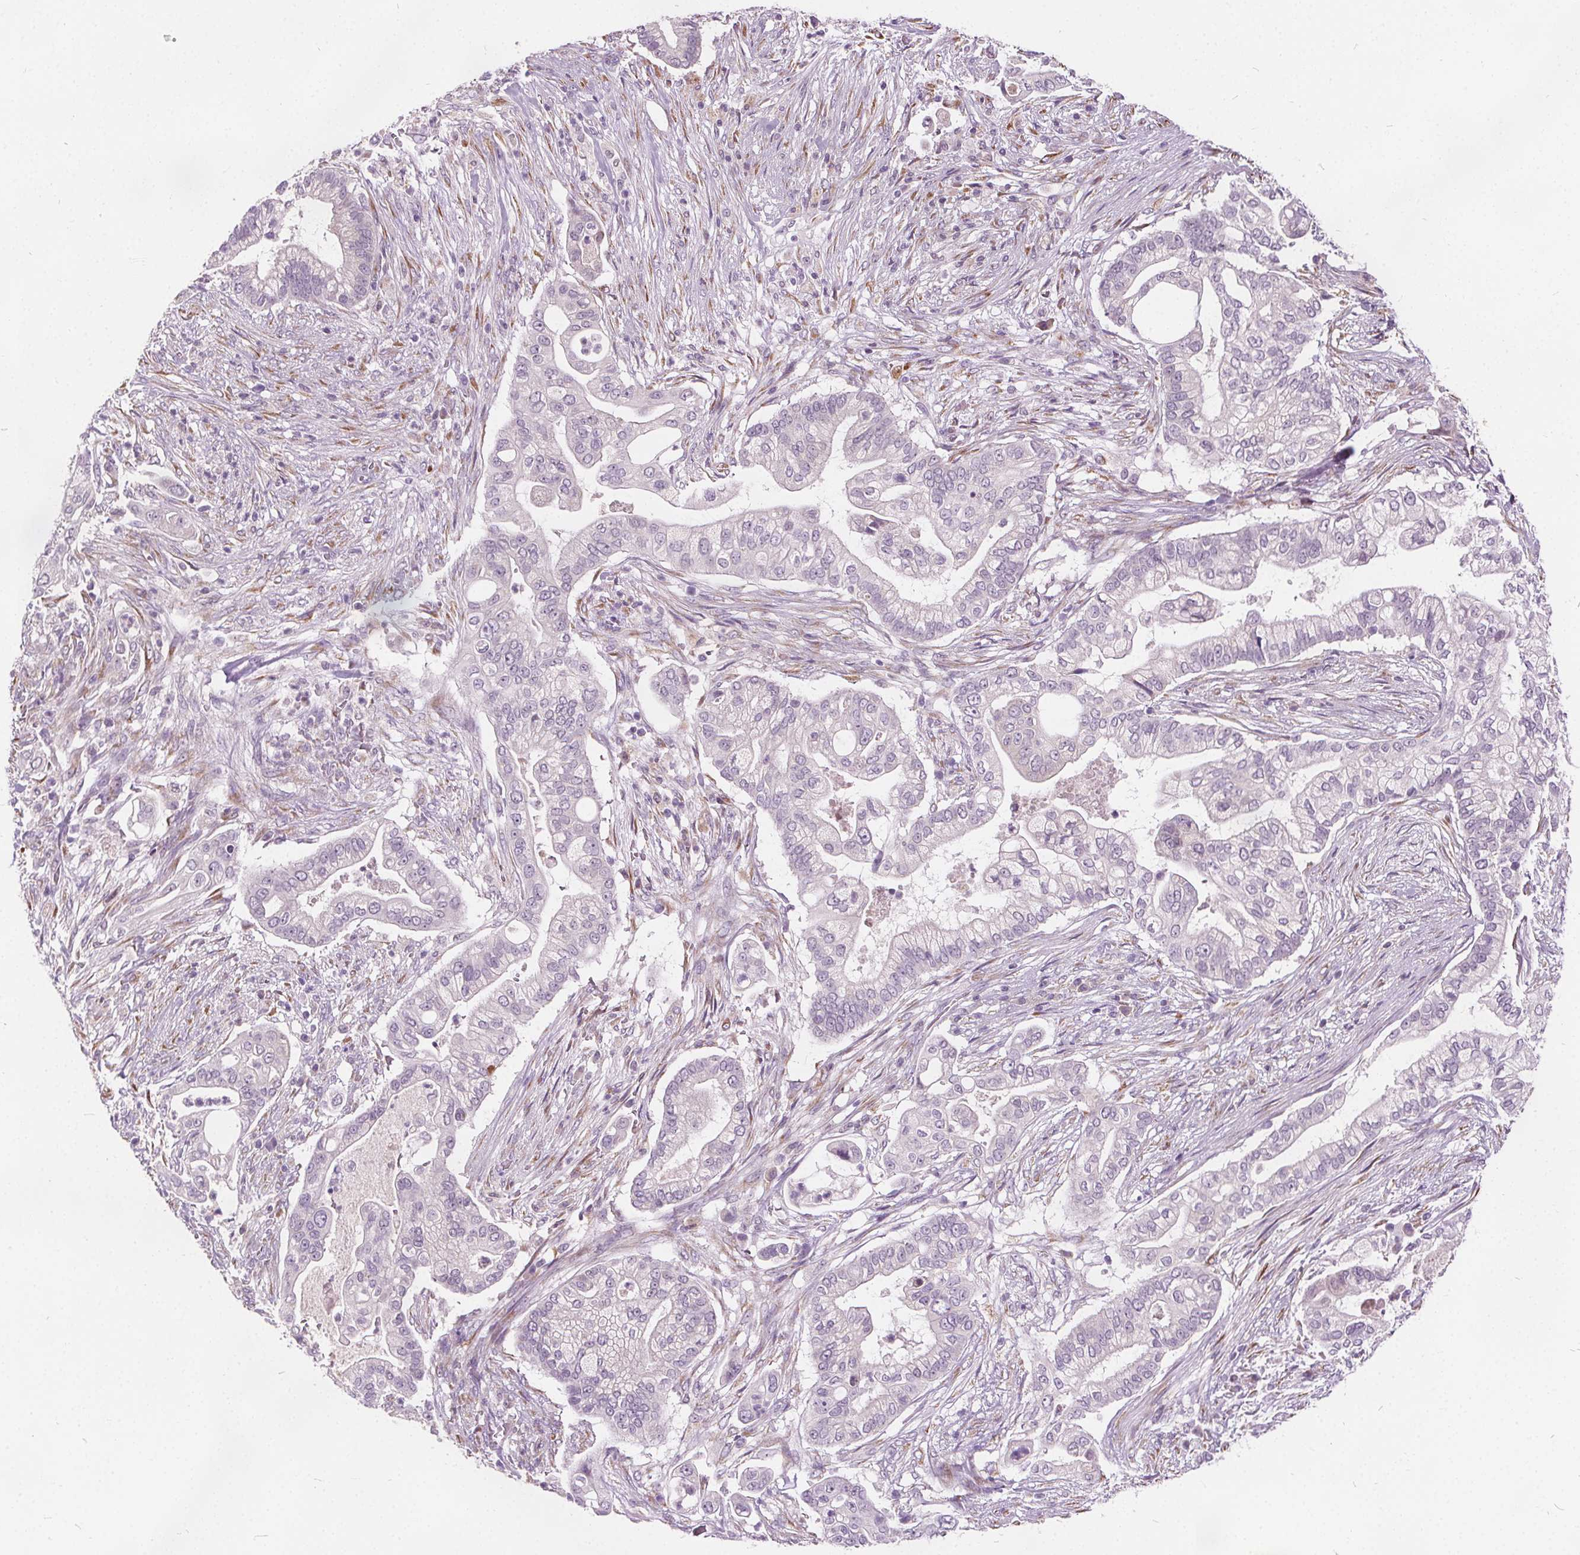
{"staining": {"intensity": "negative", "quantity": "none", "location": "none"}, "tissue": "pancreatic cancer", "cell_type": "Tumor cells", "image_type": "cancer", "snomed": [{"axis": "morphology", "description": "Adenocarcinoma, NOS"}, {"axis": "topography", "description": "Pancreas"}], "caption": "Micrograph shows no significant protein staining in tumor cells of adenocarcinoma (pancreatic).", "gene": "ACOX2", "patient": {"sex": "female", "age": 69}}